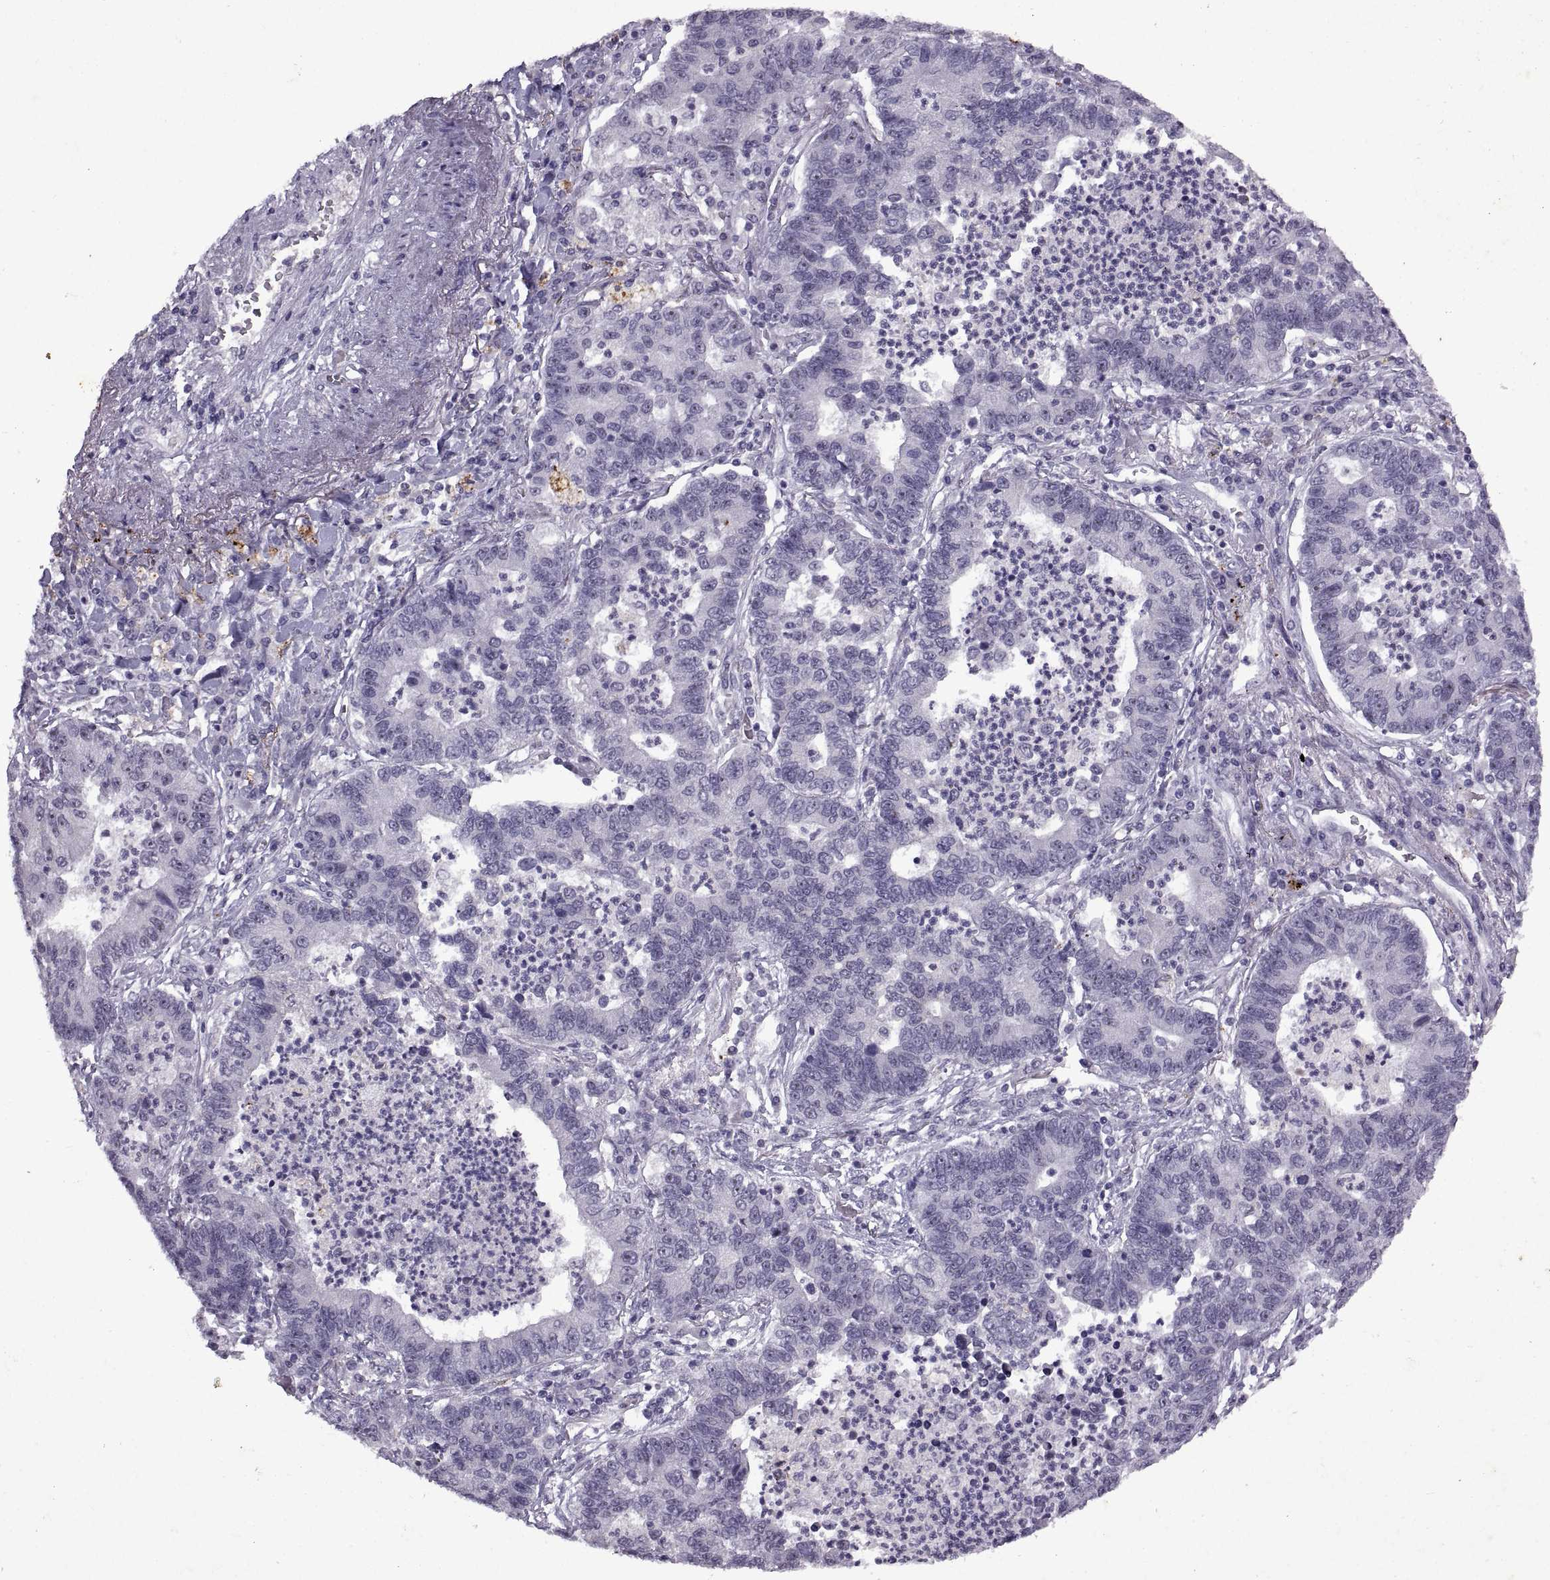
{"staining": {"intensity": "weak", "quantity": "<25%", "location": "nuclear"}, "tissue": "lung cancer", "cell_type": "Tumor cells", "image_type": "cancer", "snomed": [{"axis": "morphology", "description": "Adenocarcinoma, NOS"}, {"axis": "topography", "description": "Lung"}], "caption": "The micrograph demonstrates no significant expression in tumor cells of adenocarcinoma (lung). The staining is performed using DAB (3,3'-diaminobenzidine) brown chromogen with nuclei counter-stained in using hematoxylin.", "gene": "SINHCAF", "patient": {"sex": "female", "age": 57}}